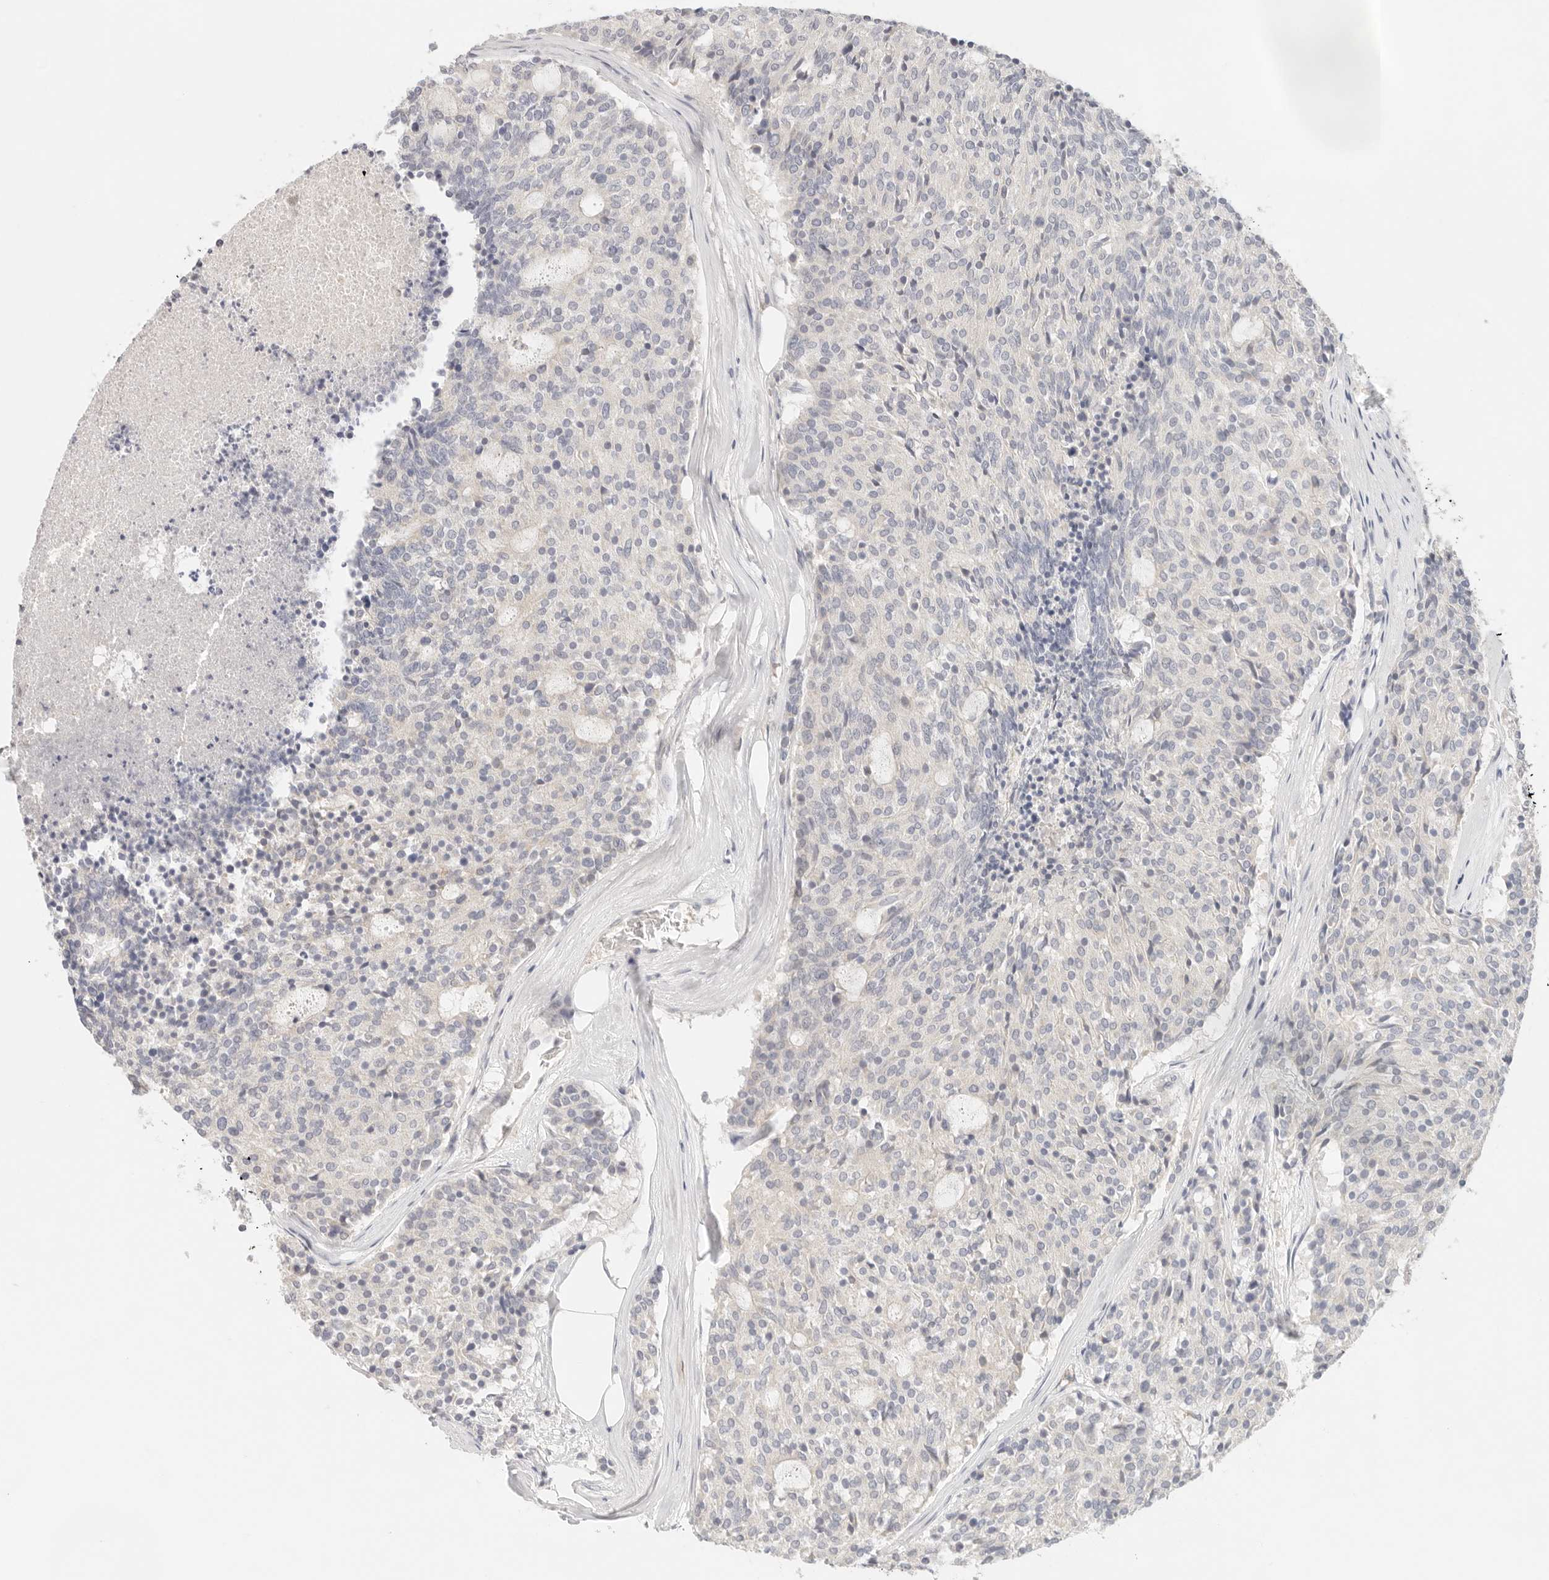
{"staining": {"intensity": "negative", "quantity": "none", "location": "none"}, "tissue": "carcinoid", "cell_type": "Tumor cells", "image_type": "cancer", "snomed": [{"axis": "morphology", "description": "Carcinoid, malignant, NOS"}, {"axis": "topography", "description": "Pancreas"}], "caption": "Carcinoid was stained to show a protein in brown. There is no significant positivity in tumor cells. The staining is performed using DAB (3,3'-diaminobenzidine) brown chromogen with nuclei counter-stained in using hematoxylin.", "gene": "SPHK1", "patient": {"sex": "female", "age": 54}}